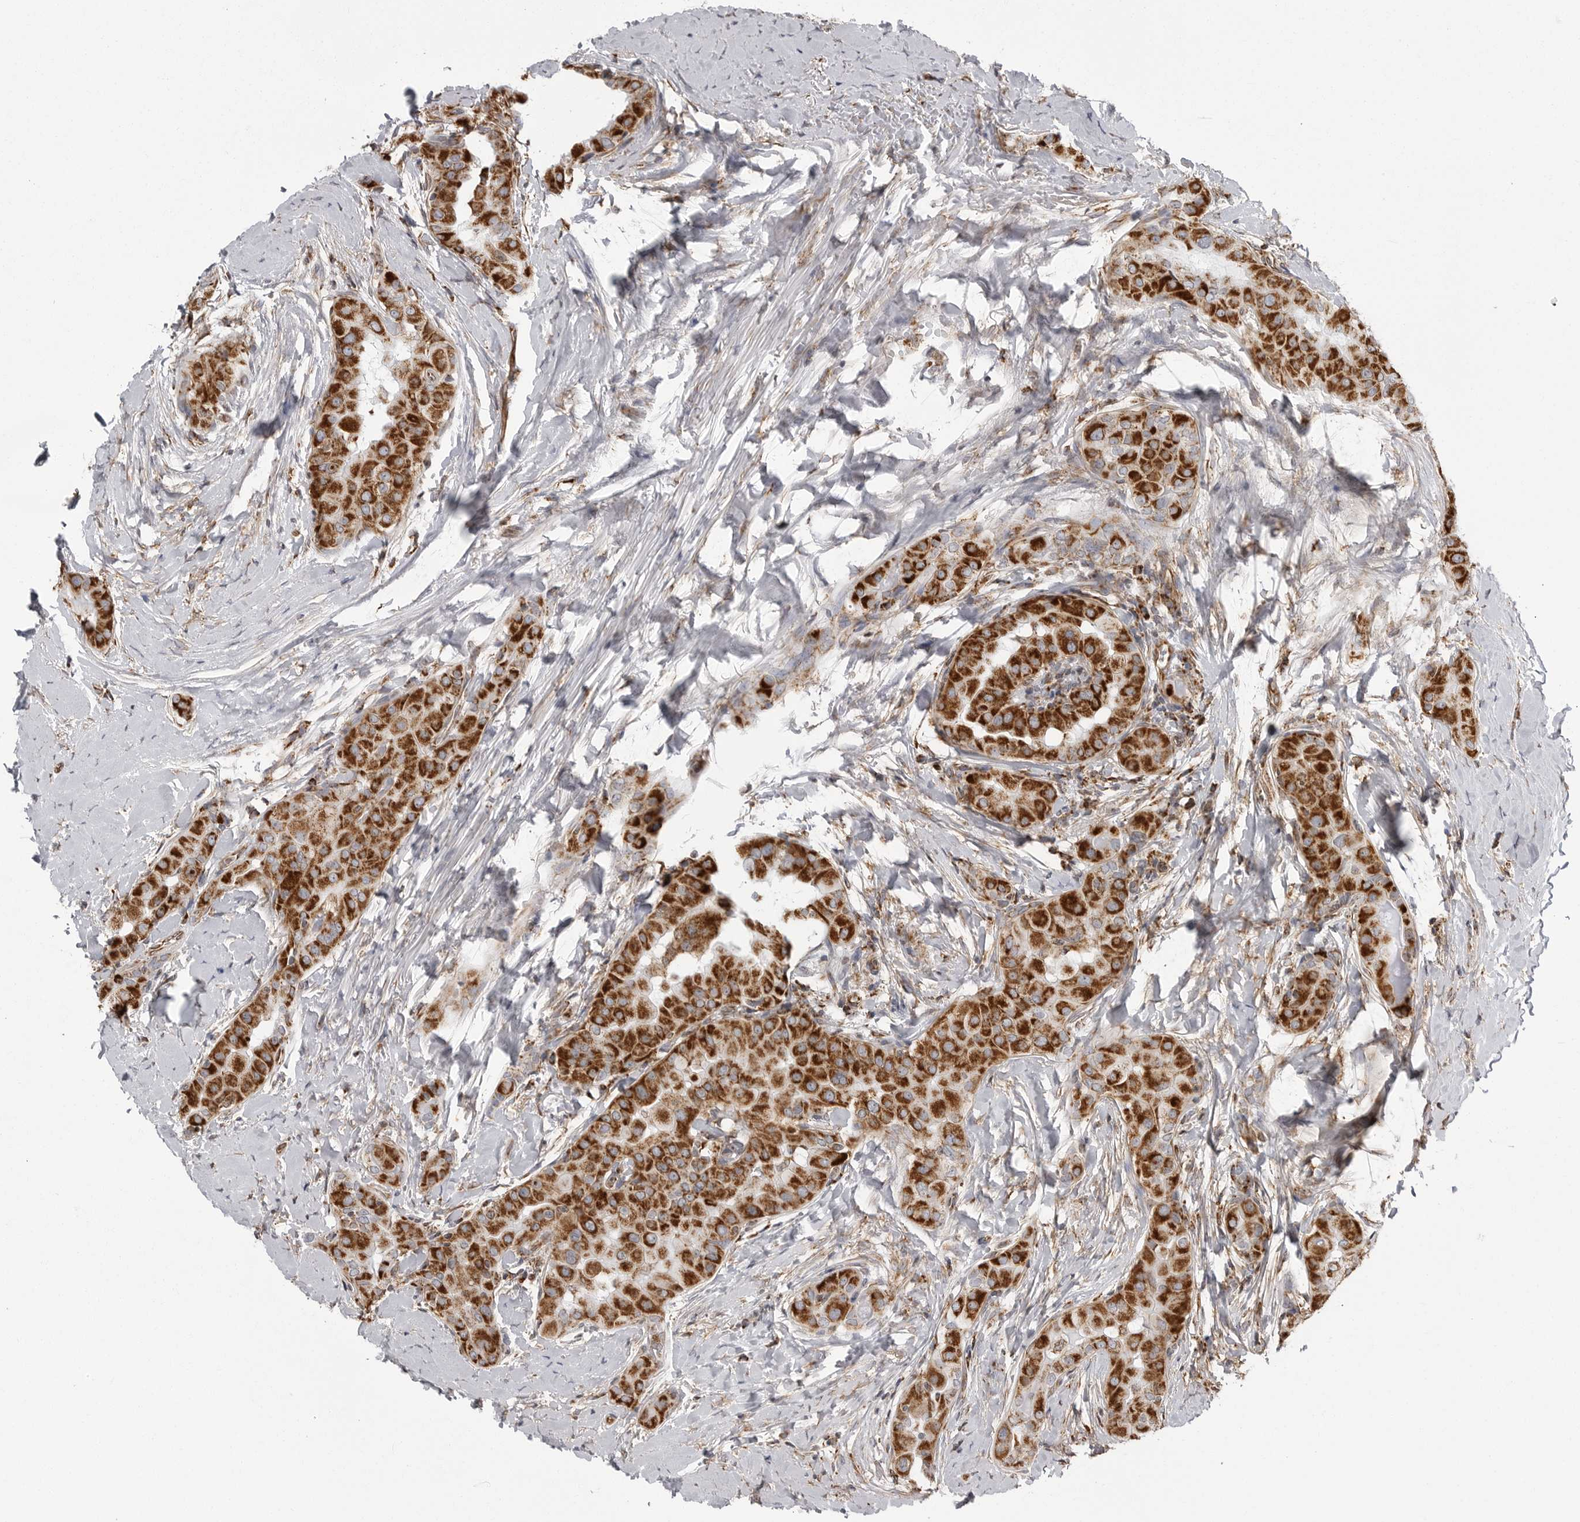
{"staining": {"intensity": "strong", "quantity": ">75%", "location": "cytoplasmic/membranous"}, "tissue": "thyroid cancer", "cell_type": "Tumor cells", "image_type": "cancer", "snomed": [{"axis": "morphology", "description": "Papillary adenocarcinoma, NOS"}, {"axis": "topography", "description": "Thyroid gland"}], "caption": "Tumor cells reveal high levels of strong cytoplasmic/membranous staining in about >75% of cells in human thyroid cancer (papillary adenocarcinoma). The staining was performed using DAB (3,3'-diaminobenzidine) to visualize the protein expression in brown, while the nuclei were stained in blue with hematoxylin (Magnification: 20x).", "gene": "FH", "patient": {"sex": "male", "age": 33}}